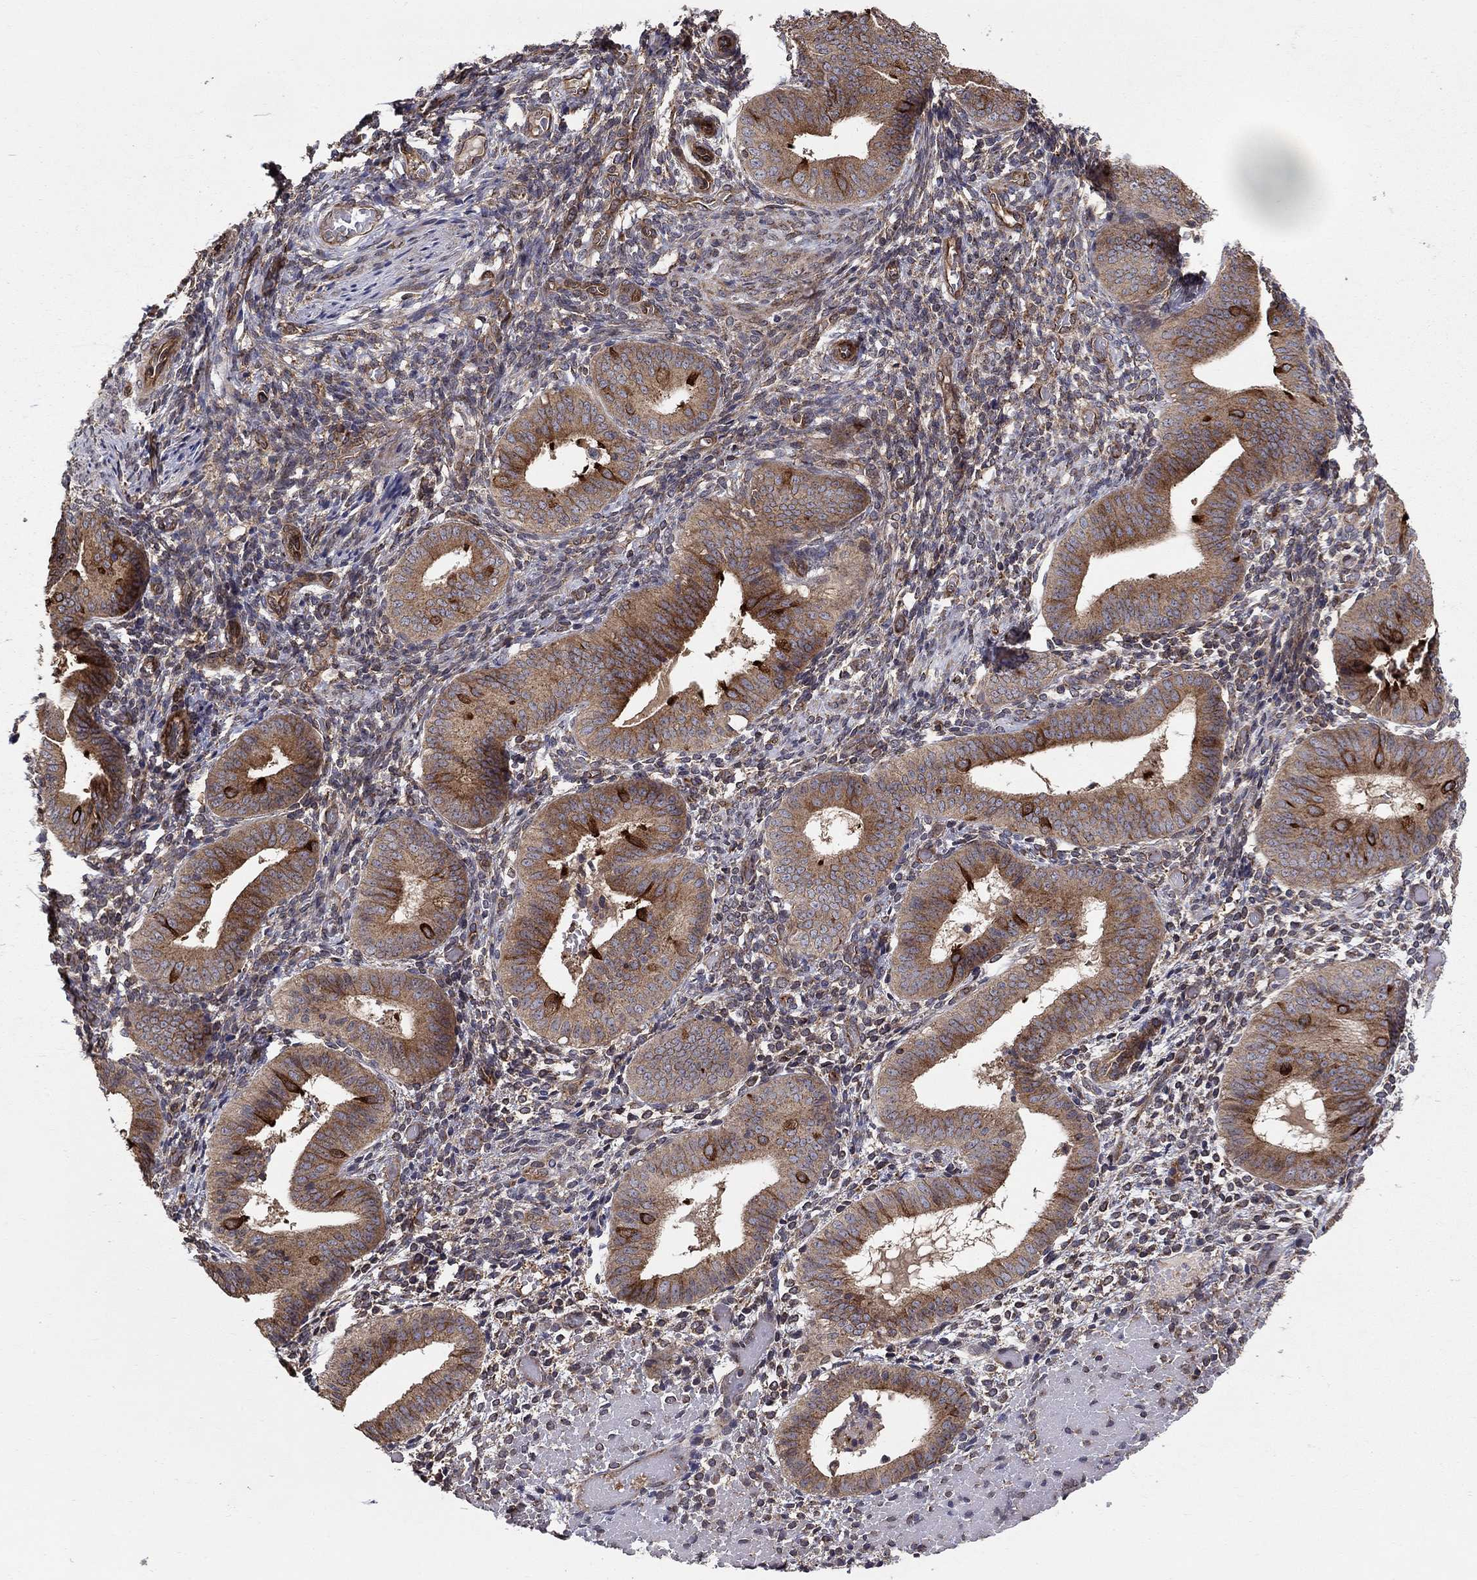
{"staining": {"intensity": "strong", "quantity": "25%-75%", "location": "cytoplasmic/membranous,nuclear"}, "tissue": "endometrium", "cell_type": "Cells in endometrial stroma", "image_type": "normal", "snomed": [{"axis": "morphology", "description": "Normal tissue, NOS"}, {"axis": "topography", "description": "Endometrium"}], "caption": "Normal endometrium shows strong cytoplasmic/membranous,nuclear positivity in about 25%-75% of cells in endometrial stroma, visualized by immunohistochemistry.", "gene": "BMERB1", "patient": {"sex": "female", "age": 42}}